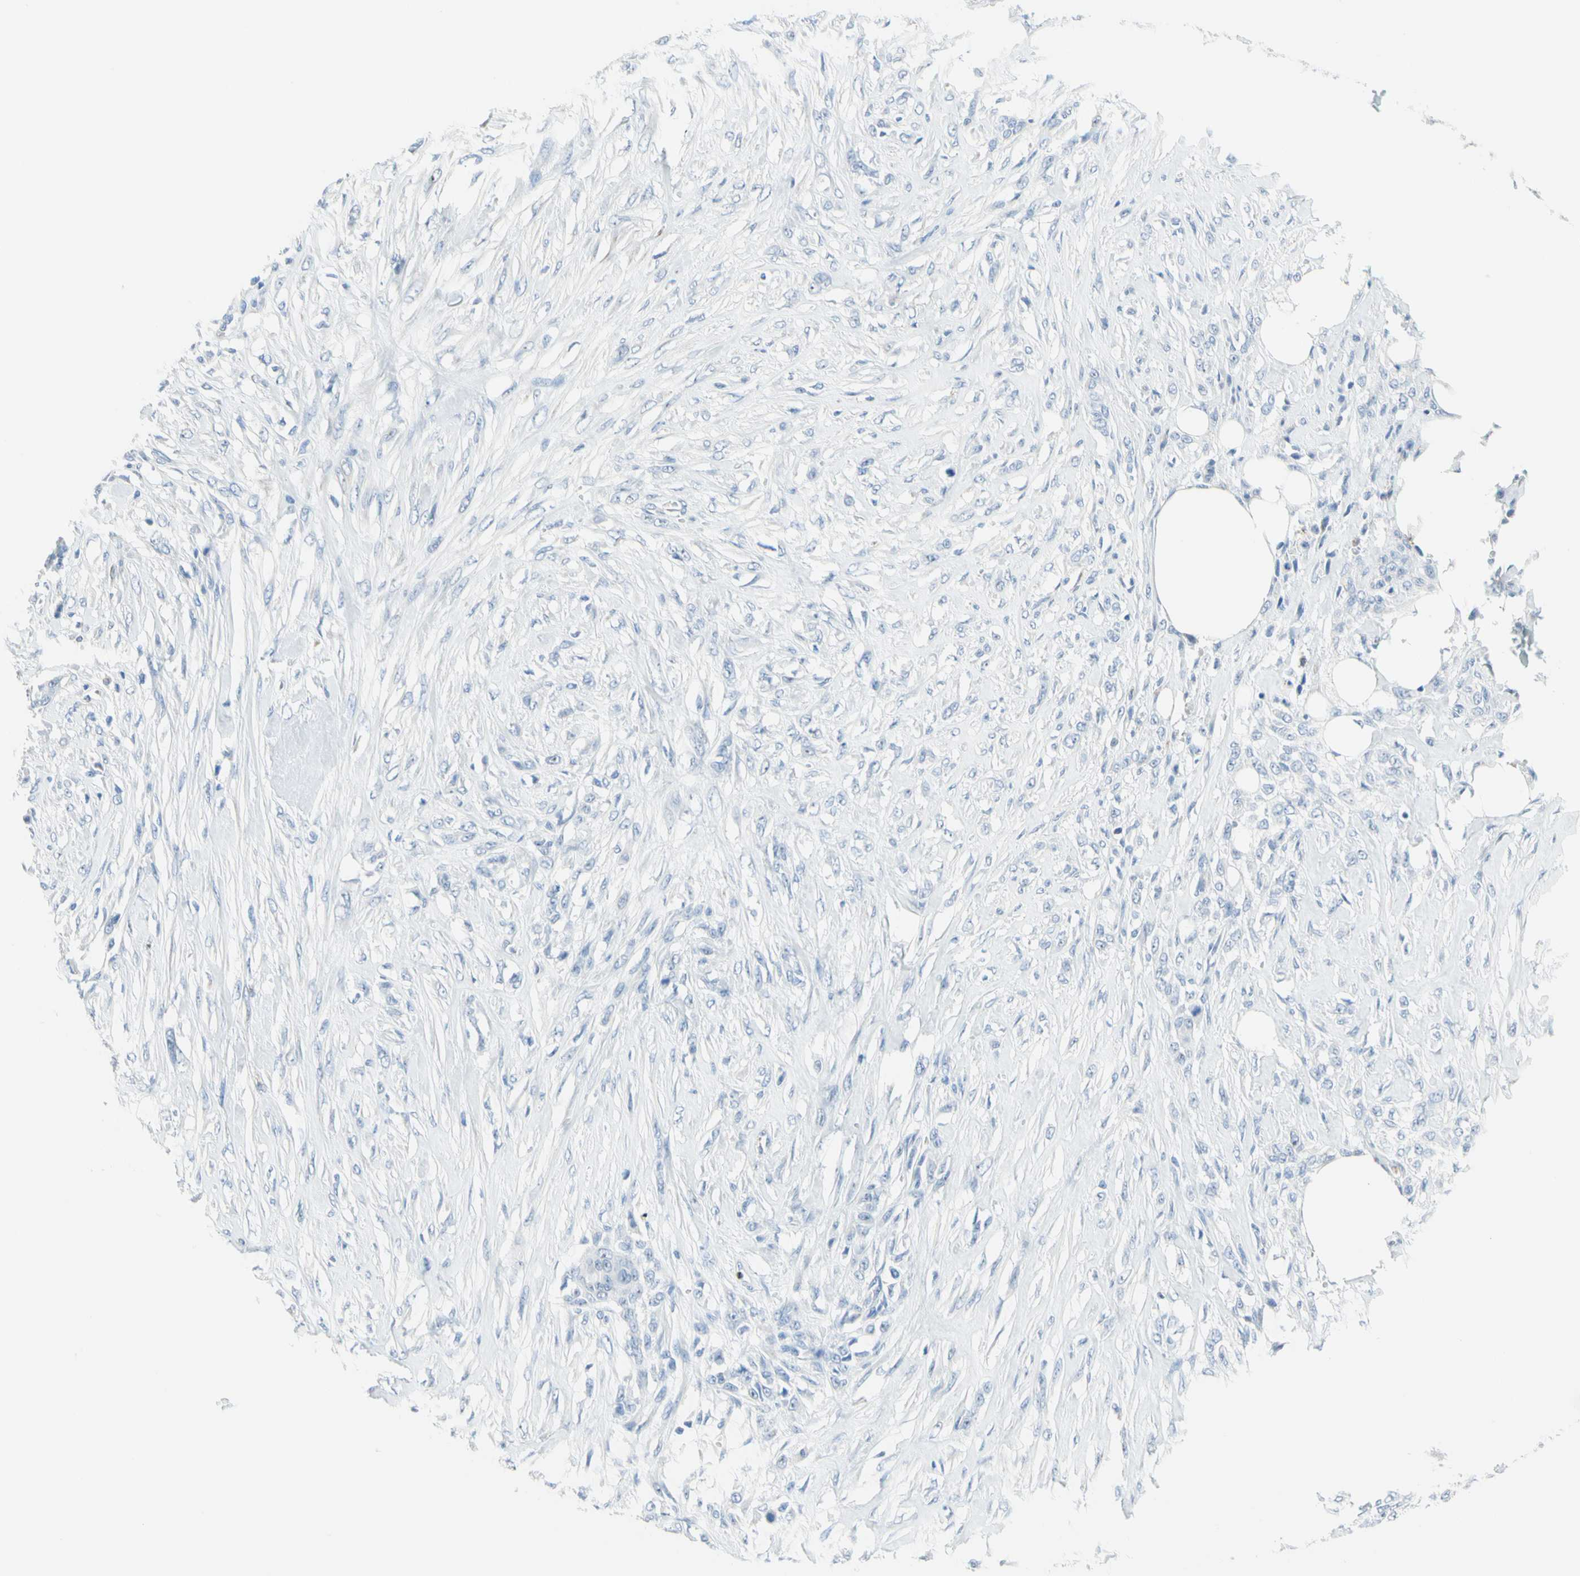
{"staining": {"intensity": "negative", "quantity": "none", "location": "none"}, "tissue": "skin cancer", "cell_type": "Tumor cells", "image_type": "cancer", "snomed": [{"axis": "morphology", "description": "Squamous cell carcinoma, NOS"}, {"axis": "topography", "description": "Skin"}], "caption": "The photomicrograph shows no staining of tumor cells in skin cancer. (DAB (3,3'-diaminobenzidine) immunohistochemistry (IHC) with hematoxylin counter stain).", "gene": "CYSLTR1", "patient": {"sex": "female", "age": 59}}